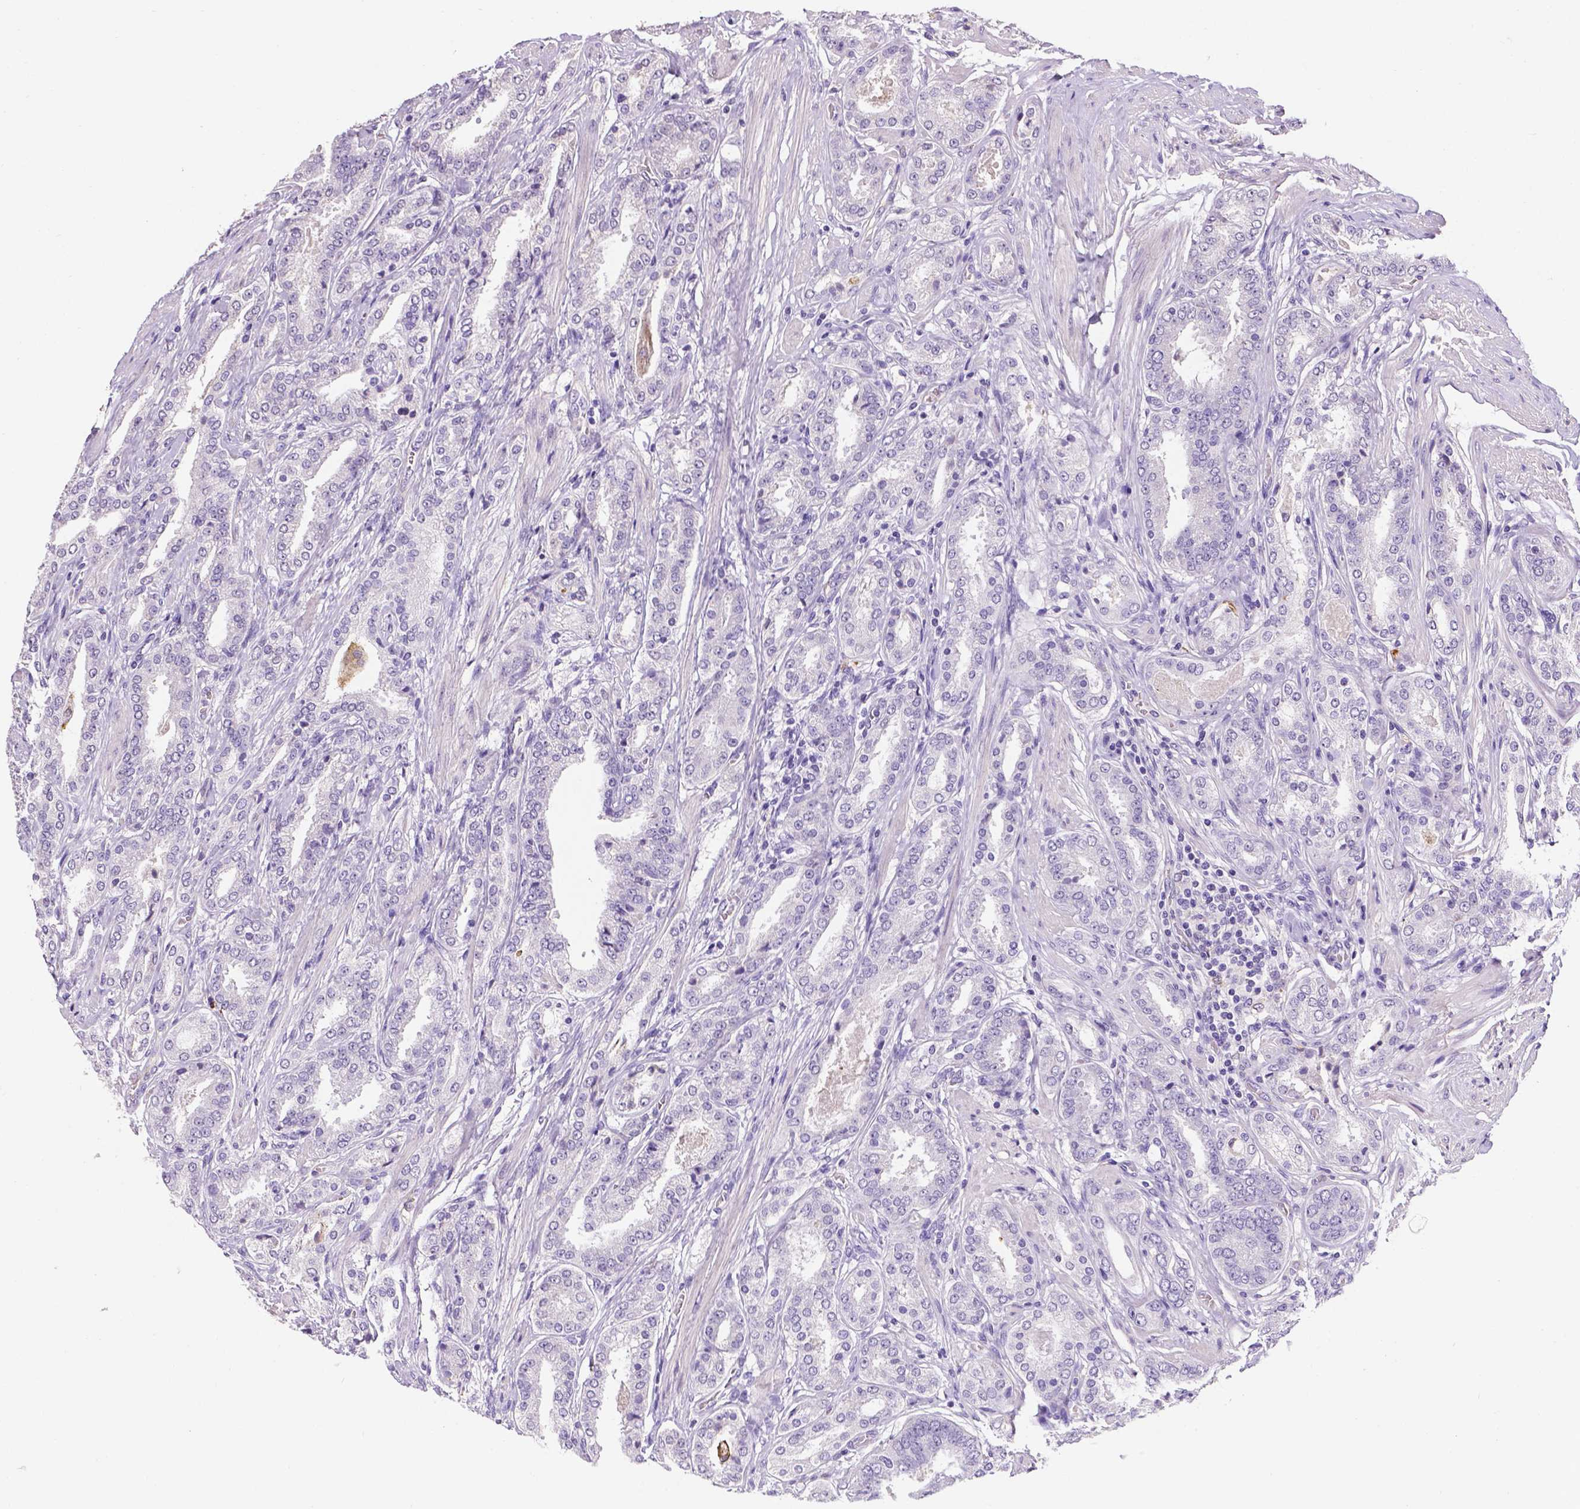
{"staining": {"intensity": "negative", "quantity": "none", "location": "none"}, "tissue": "prostate cancer", "cell_type": "Tumor cells", "image_type": "cancer", "snomed": [{"axis": "morphology", "description": "Adenocarcinoma, High grade"}, {"axis": "topography", "description": "Prostate"}], "caption": "Protein analysis of adenocarcinoma (high-grade) (prostate) demonstrates no significant staining in tumor cells.", "gene": "APOE", "patient": {"sex": "male", "age": 63}}